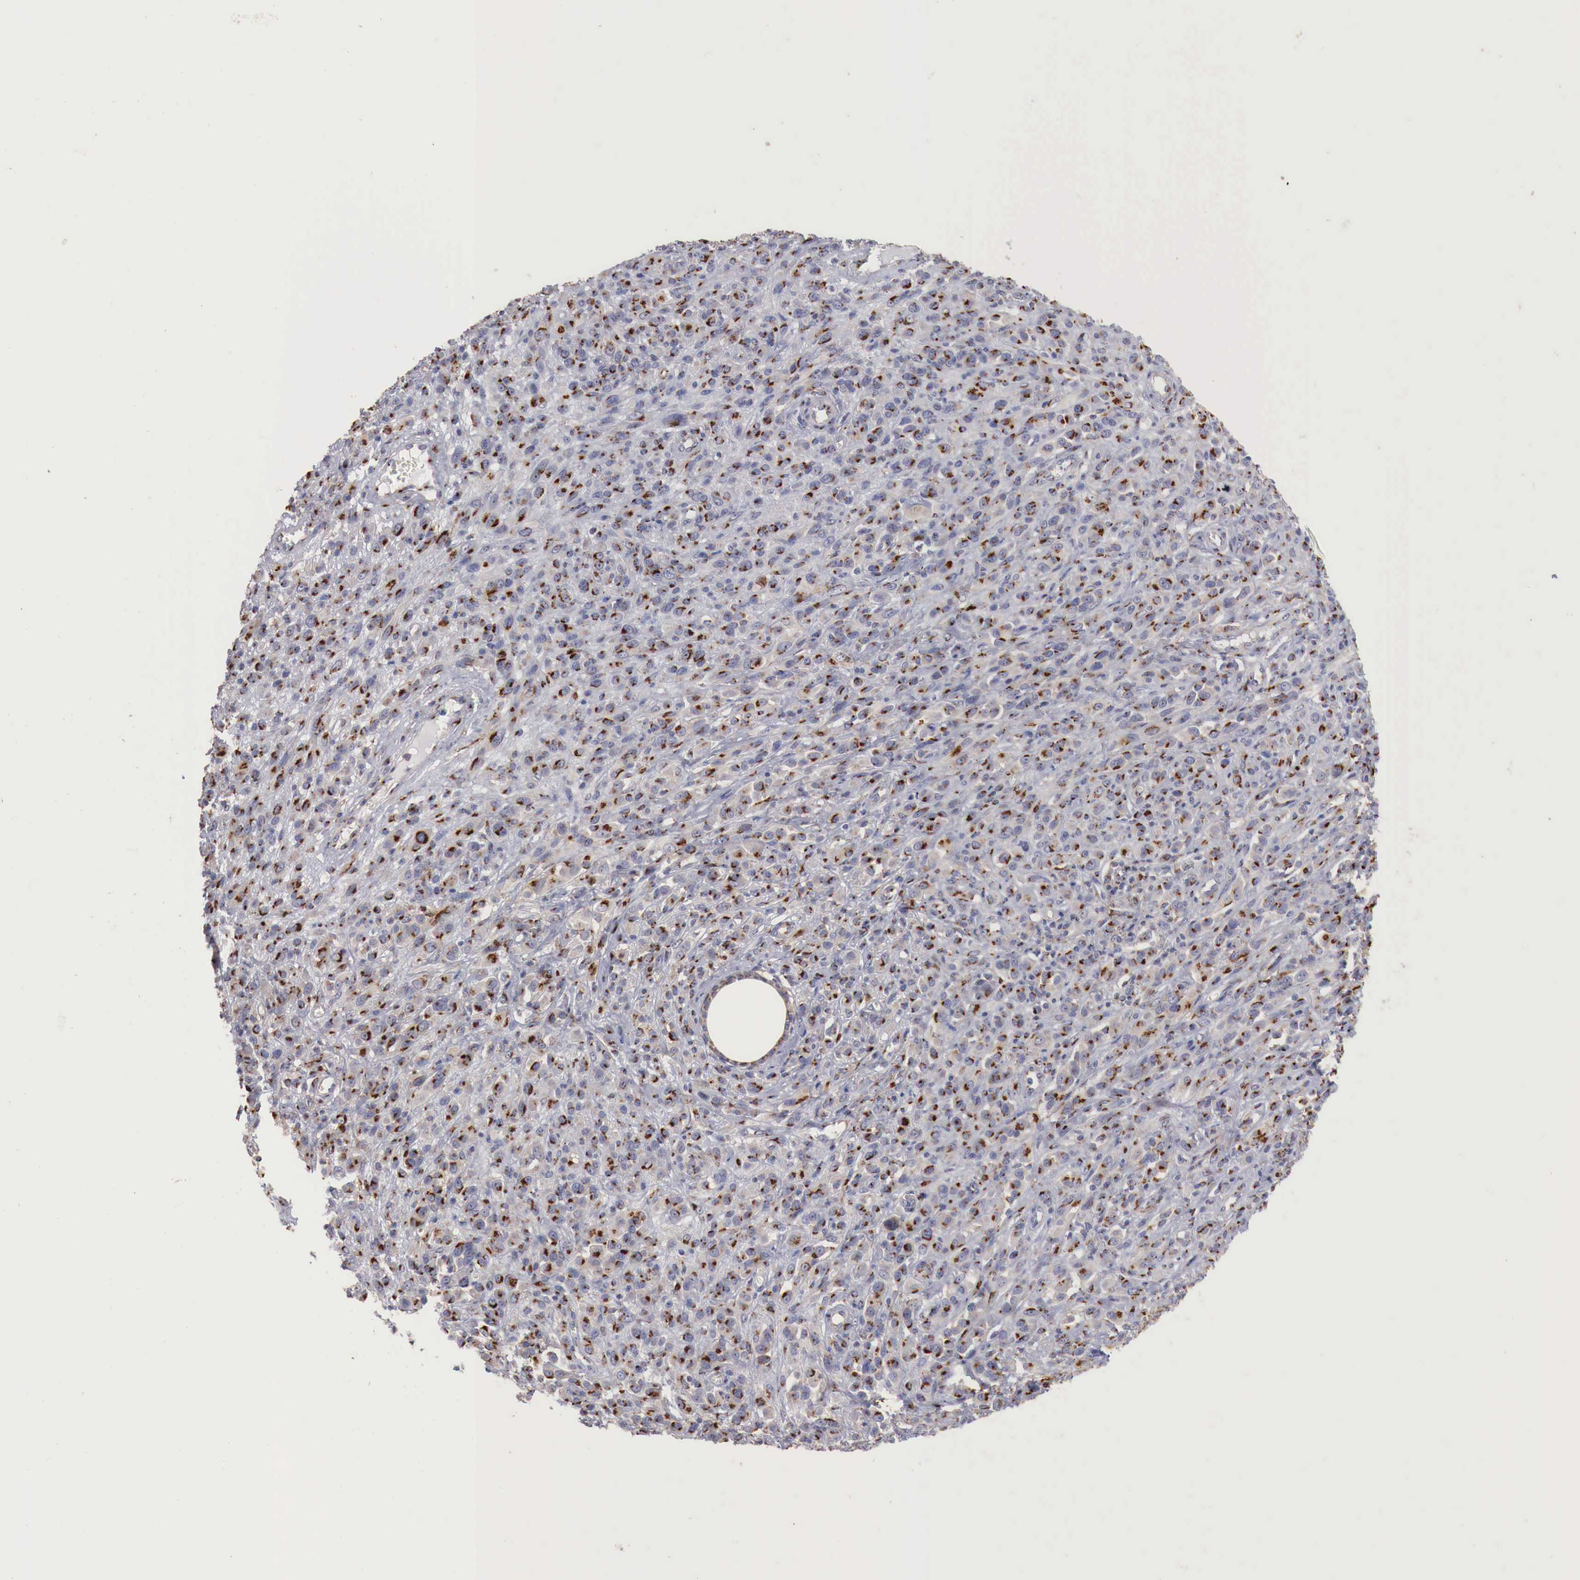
{"staining": {"intensity": "strong", "quantity": ">75%", "location": "cytoplasmic/membranous"}, "tissue": "melanoma", "cell_type": "Tumor cells", "image_type": "cancer", "snomed": [{"axis": "morphology", "description": "Malignant melanoma, NOS"}, {"axis": "topography", "description": "Skin"}], "caption": "Melanoma tissue exhibits strong cytoplasmic/membranous staining in about >75% of tumor cells, visualized by immunohistochemistry. (DAB (3,3'-diaminobenzidine) IHC, brown staining for protein, blue staining for nuclei).", "gene": "SYAP1", "patient": {"sex": "male", "age": 51}}